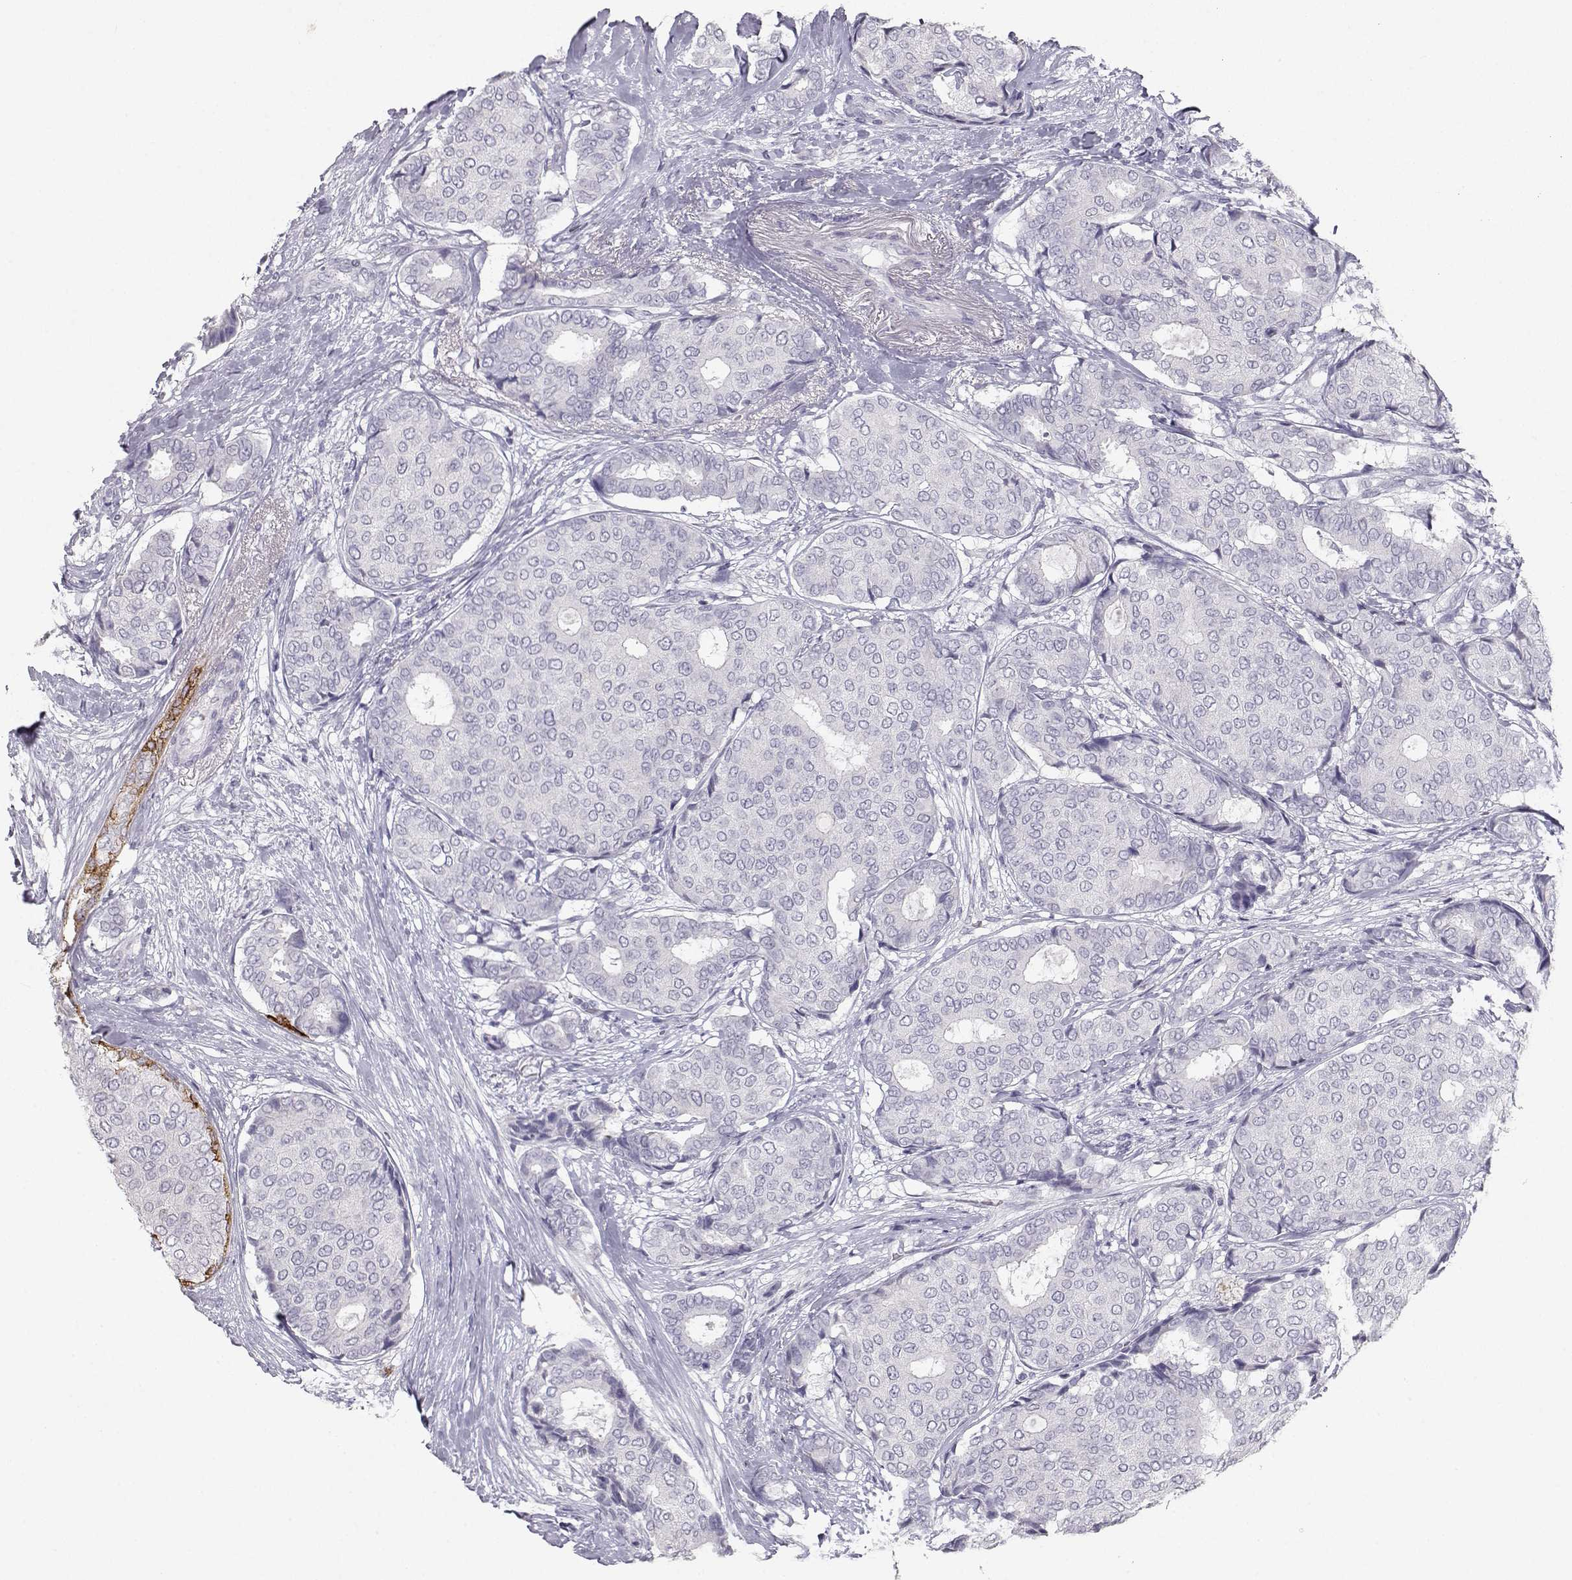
{"staining": {"intensity": "strong", "quantity": "<25%", "location": "cytoplasmic/membranous"}, "tissue": "breast cancer", "cell_type": "Tumor cells", "image_type": "cancer", "snomed": [{"axis": "morphology", "description": "Duct carcinoma"}, {"axis": "topography", "description": "Breast"}], "caption": "About <25% of tumor cells in human infiltrating ductal carcinoma (breast) demonstrate strong cytoplasmic/membranous protein staining as visualized by brown immunohistochemical staining.", "gene": "LAMB3", "patient": {"sex": "female", "age": 75}}